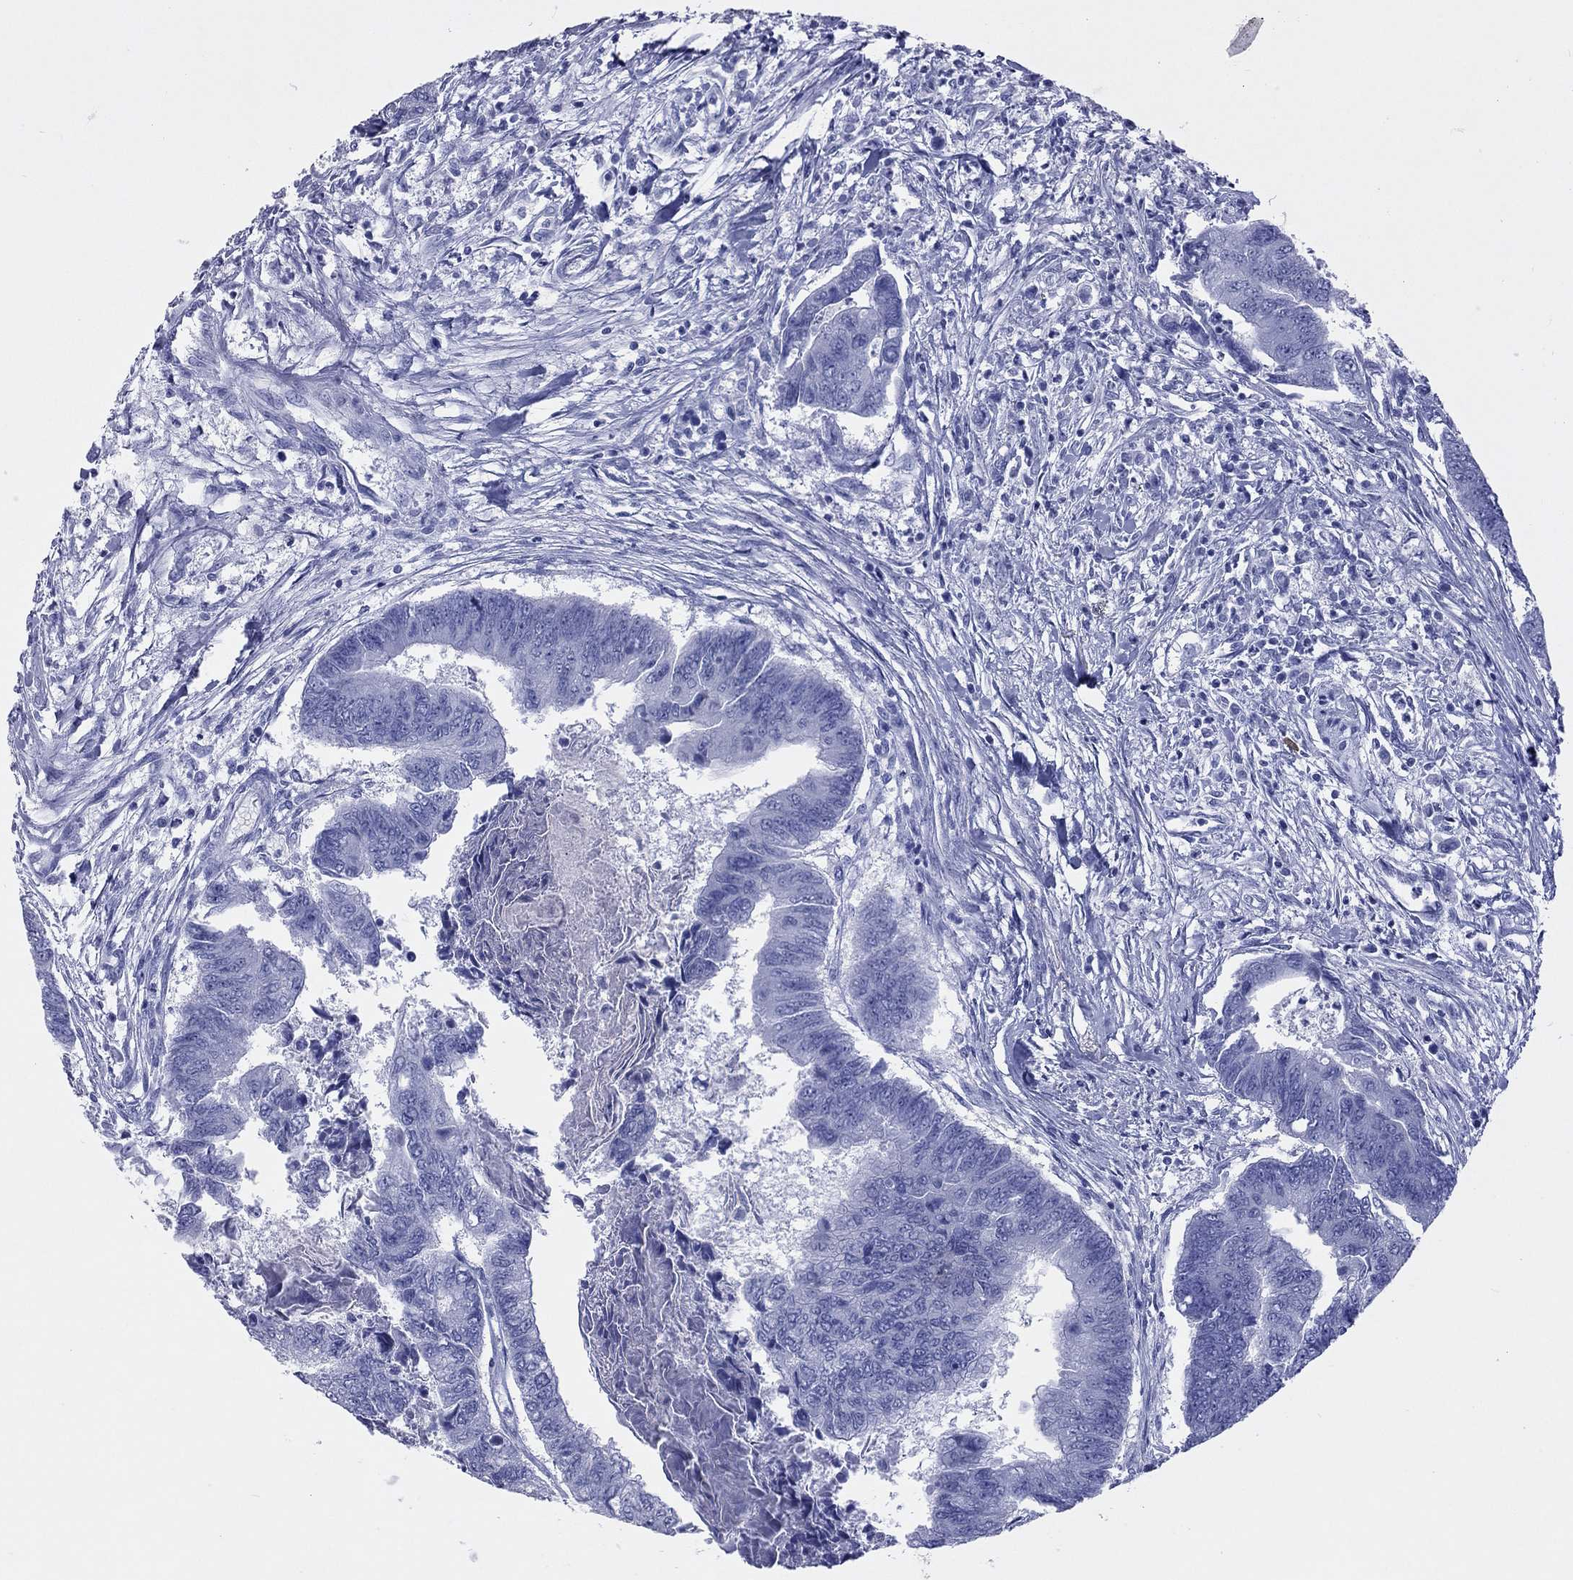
{"staining": {"intensity": "negative", "quantity": "none", "location": "none"}, "tissue": "colorectal cancer", "cell_type": "Tumor cells", "image_type": "cancer", "snomed": [{"axis": "morphology", "description": "Adenocarcinoma, NOS"}, {"axis": "topography", "description": "Colon"}], "caption": "Tumor cells are negative for protein expression in human colorectal adenocarcinoma.", "gene": "KLRG1", "patient": {"sex": "female", "age": 65}}